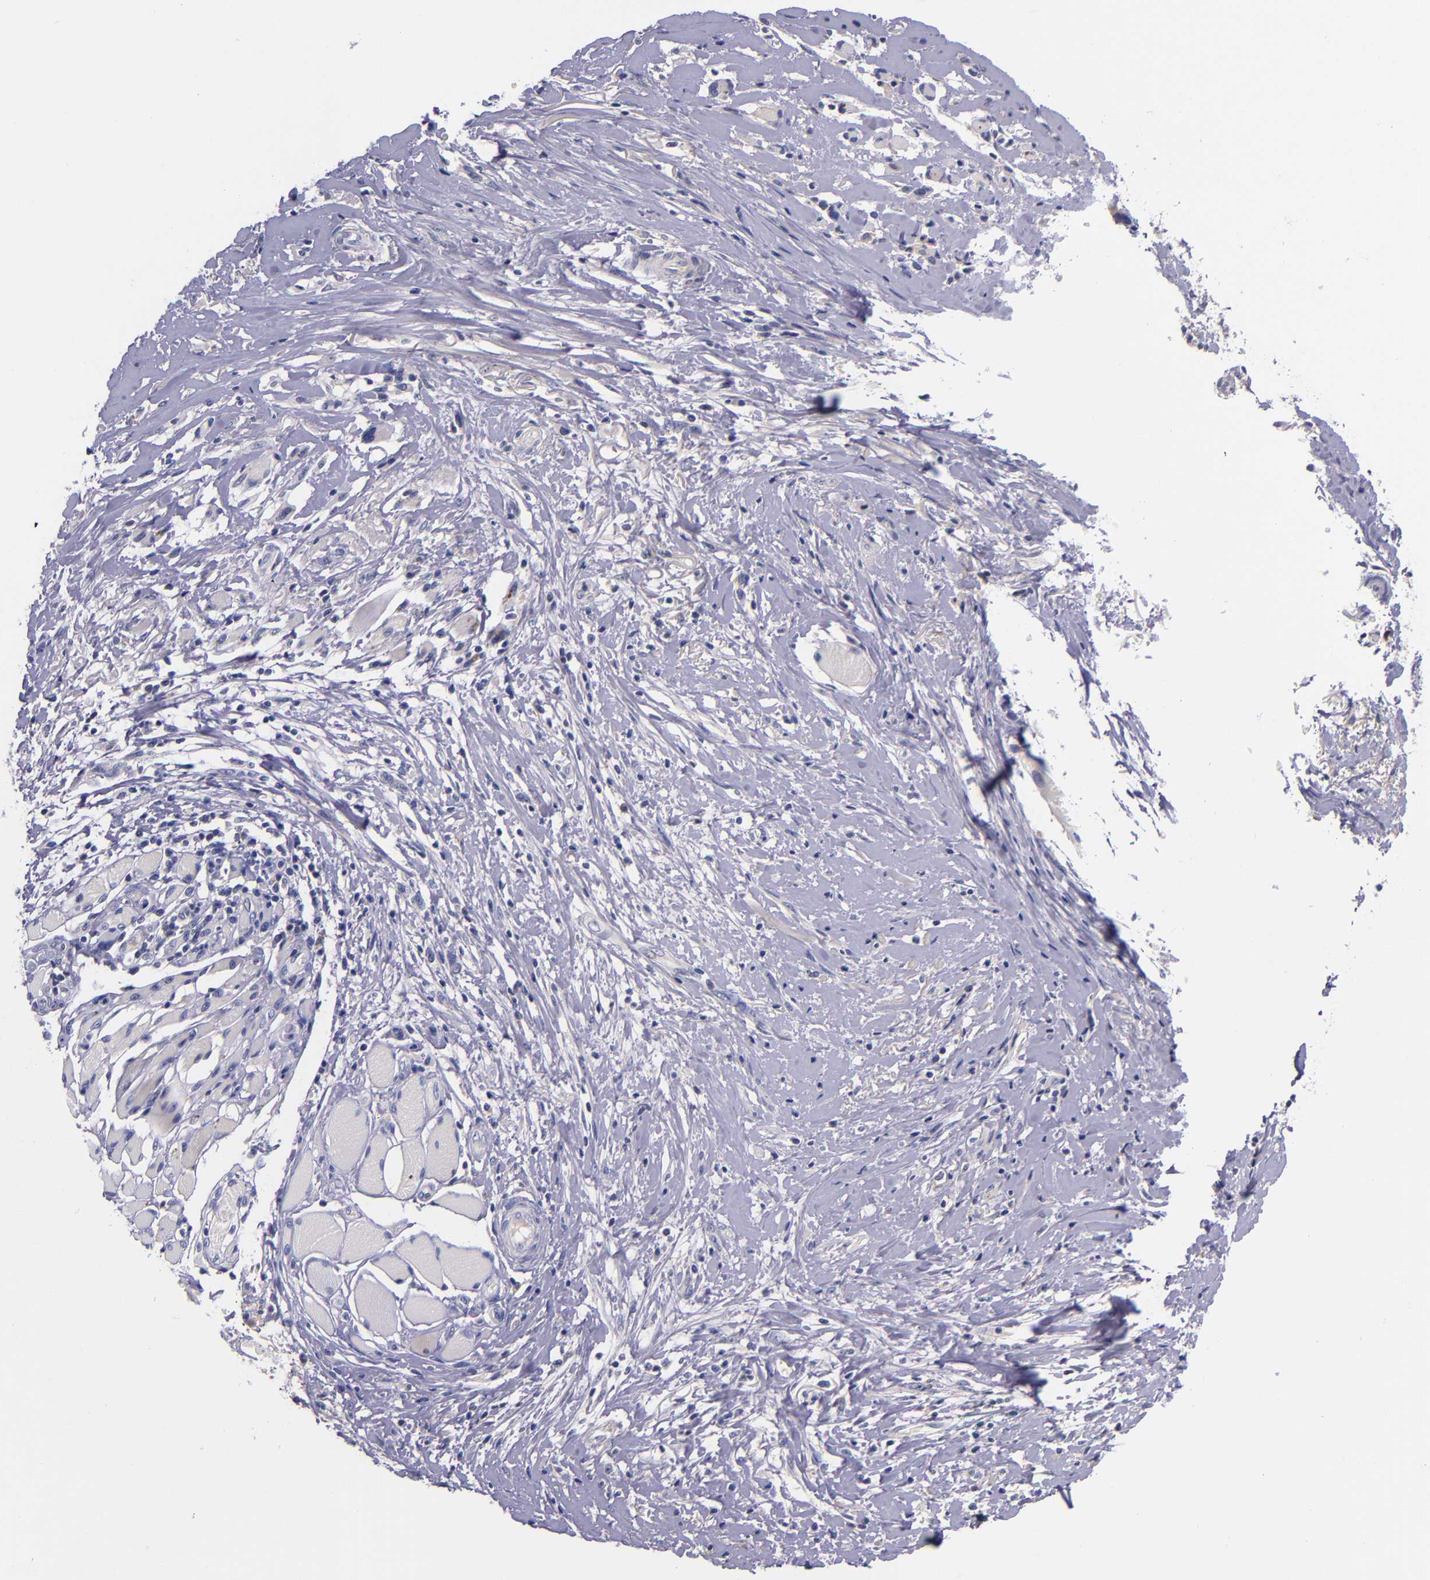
{"staining": {"intensity": "negative", "quantity": "none", "location": "none"}, "tissue": "melanoma", "cell_type": "Tumor cells", "image_type": "cancer", "snomed": [{"axis": "morphology", "description": "Malignant melanoma, NOS"}, {"axis": "topography", "description": "Skin"}], "caption": "The photomicrograph exhibits no staining of tumor cells in melanoma.", "gene": "RBP4", "patient": {"sex": "male", "age": 91}}